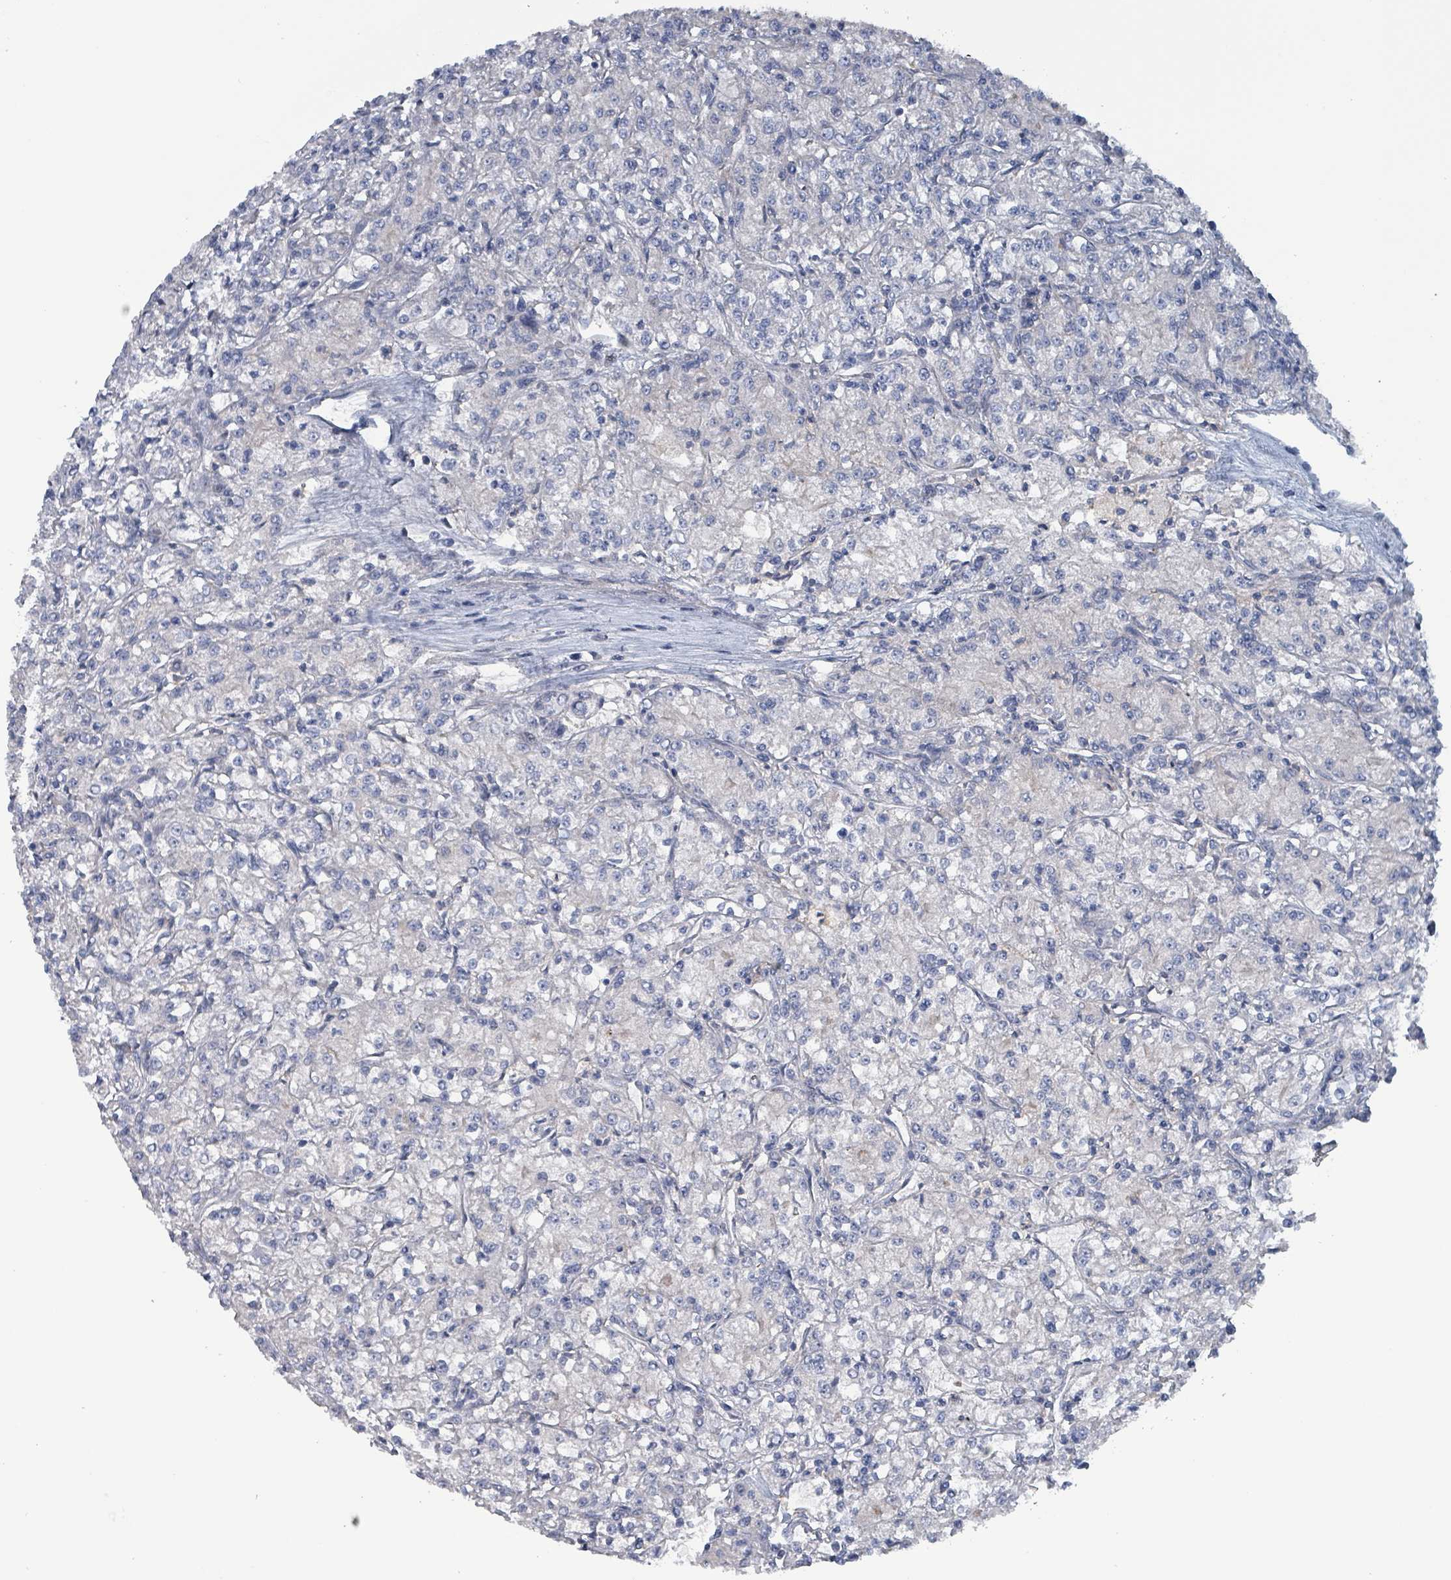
{"staining": {"intensity": "negative", "quantity": "none", "location": "none"}, "tissue": "renal cancer", "cell_type": "Tumor cells", "image_type": "cancer", "snomed": [{"axis": "morphology", "description": "Adenocarcinoma, NOS"}, {"axis": "topography", "description": "Kidney"}], "caption": "Immunohistochemistry micrograph of neoplastic tissue: renal cancer stained with DAB displays no significant protein expression in tumor cells. Nuclei are stained in blue.", "gene": "TAAR5", "patient": {"sex": "female", "age": 59}}